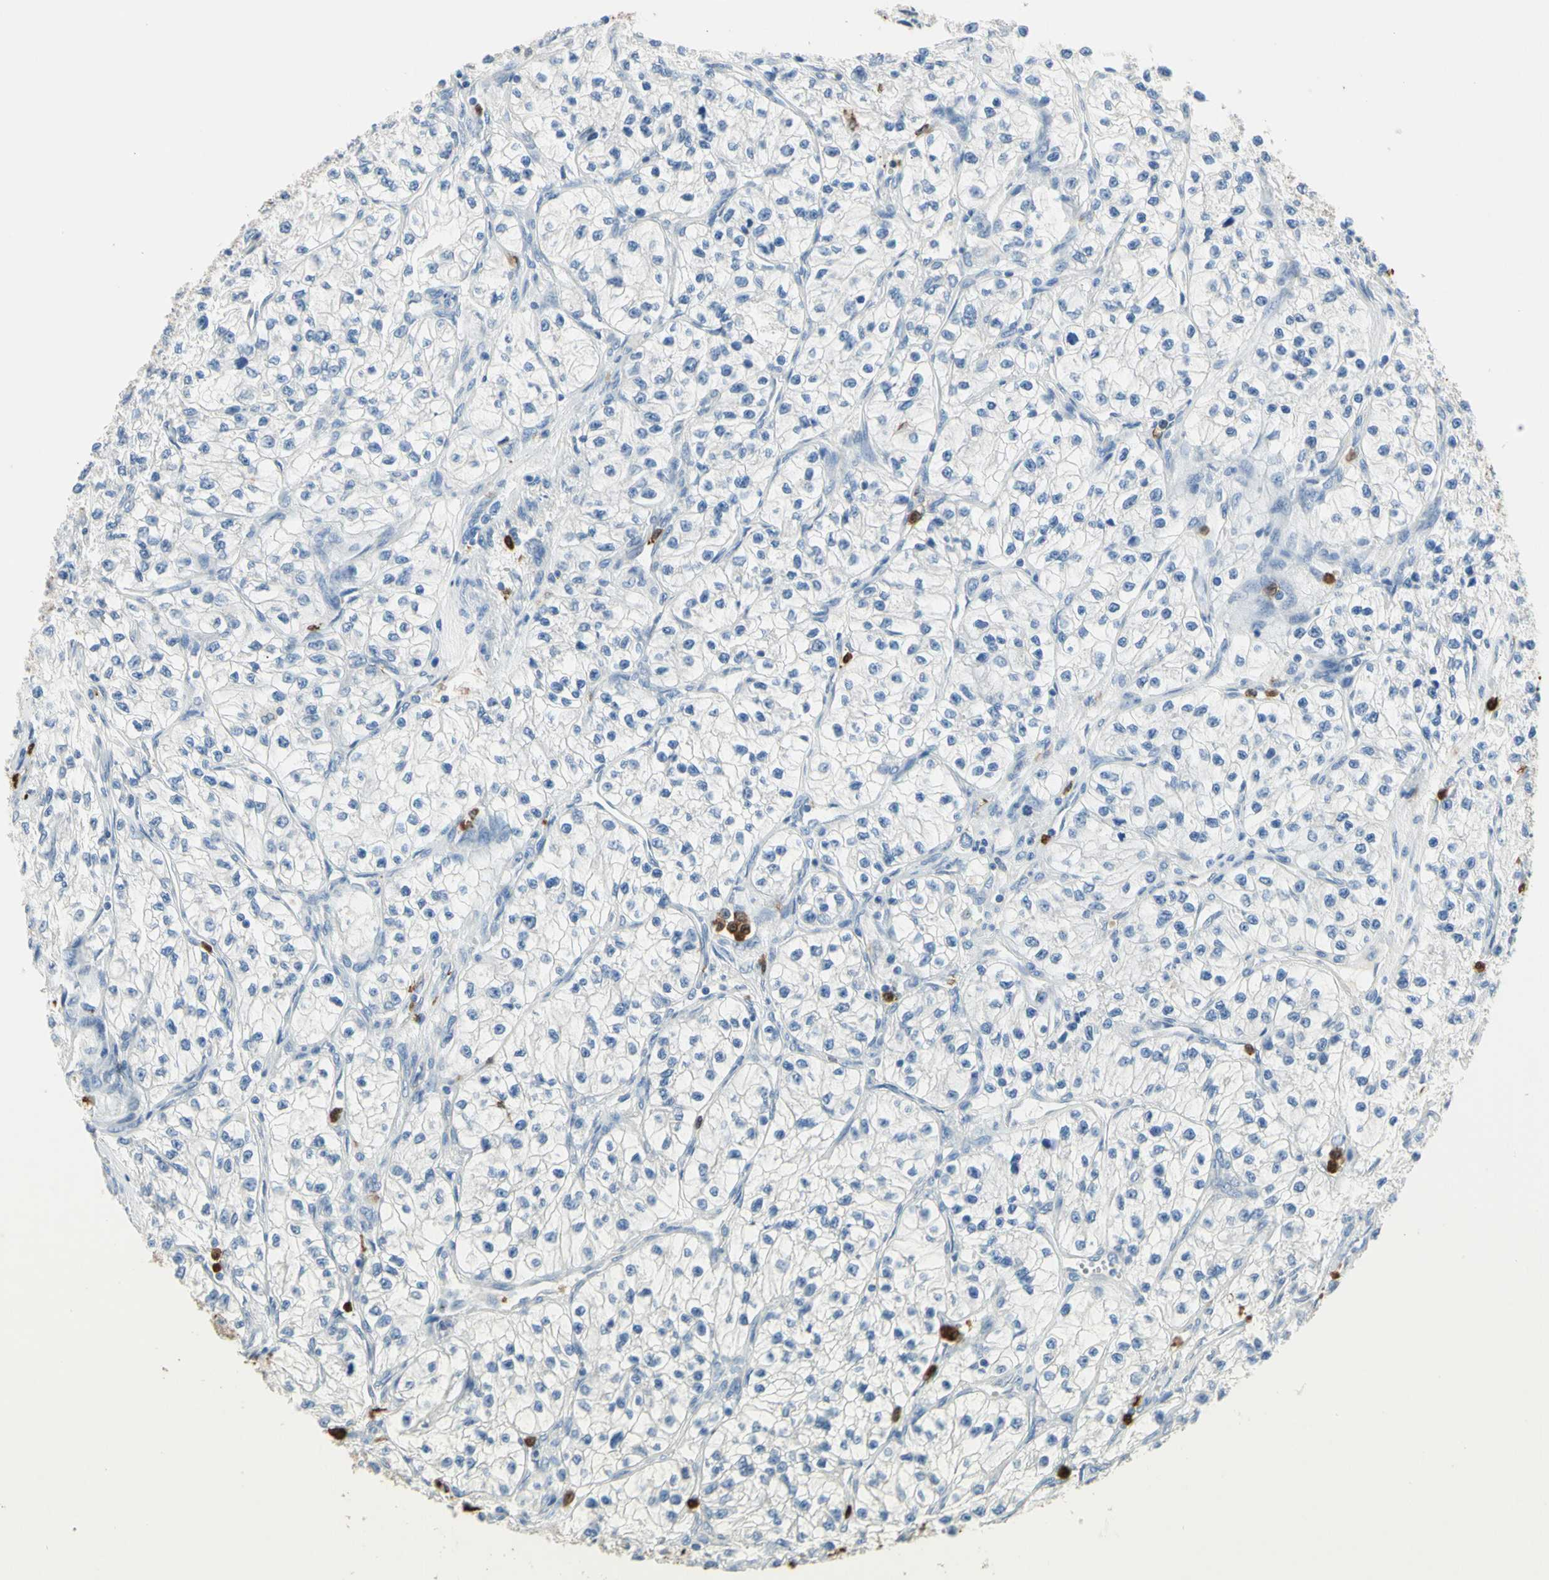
{"staining": {"intensity": "negative", "quantity": "none", "location": "none"}, "tissue": "renal cancer", "cell_type": "Tumor cells", "image_type": "cancer", "snomed": [{"axis": "morphology", "description": "Adenocarcinoma, NOS"}, {"axis": "topography", "description": "Kidney"}], "caption": "High magnification brightfield microscopy of renal adenocarcinoma stained with DAB (brown) and counterstained with hematoxylin (blue): tumor cells show no significant positivity.", "gene": "NFKBIZ", "patient": {"sex": "female", "age": 57}}